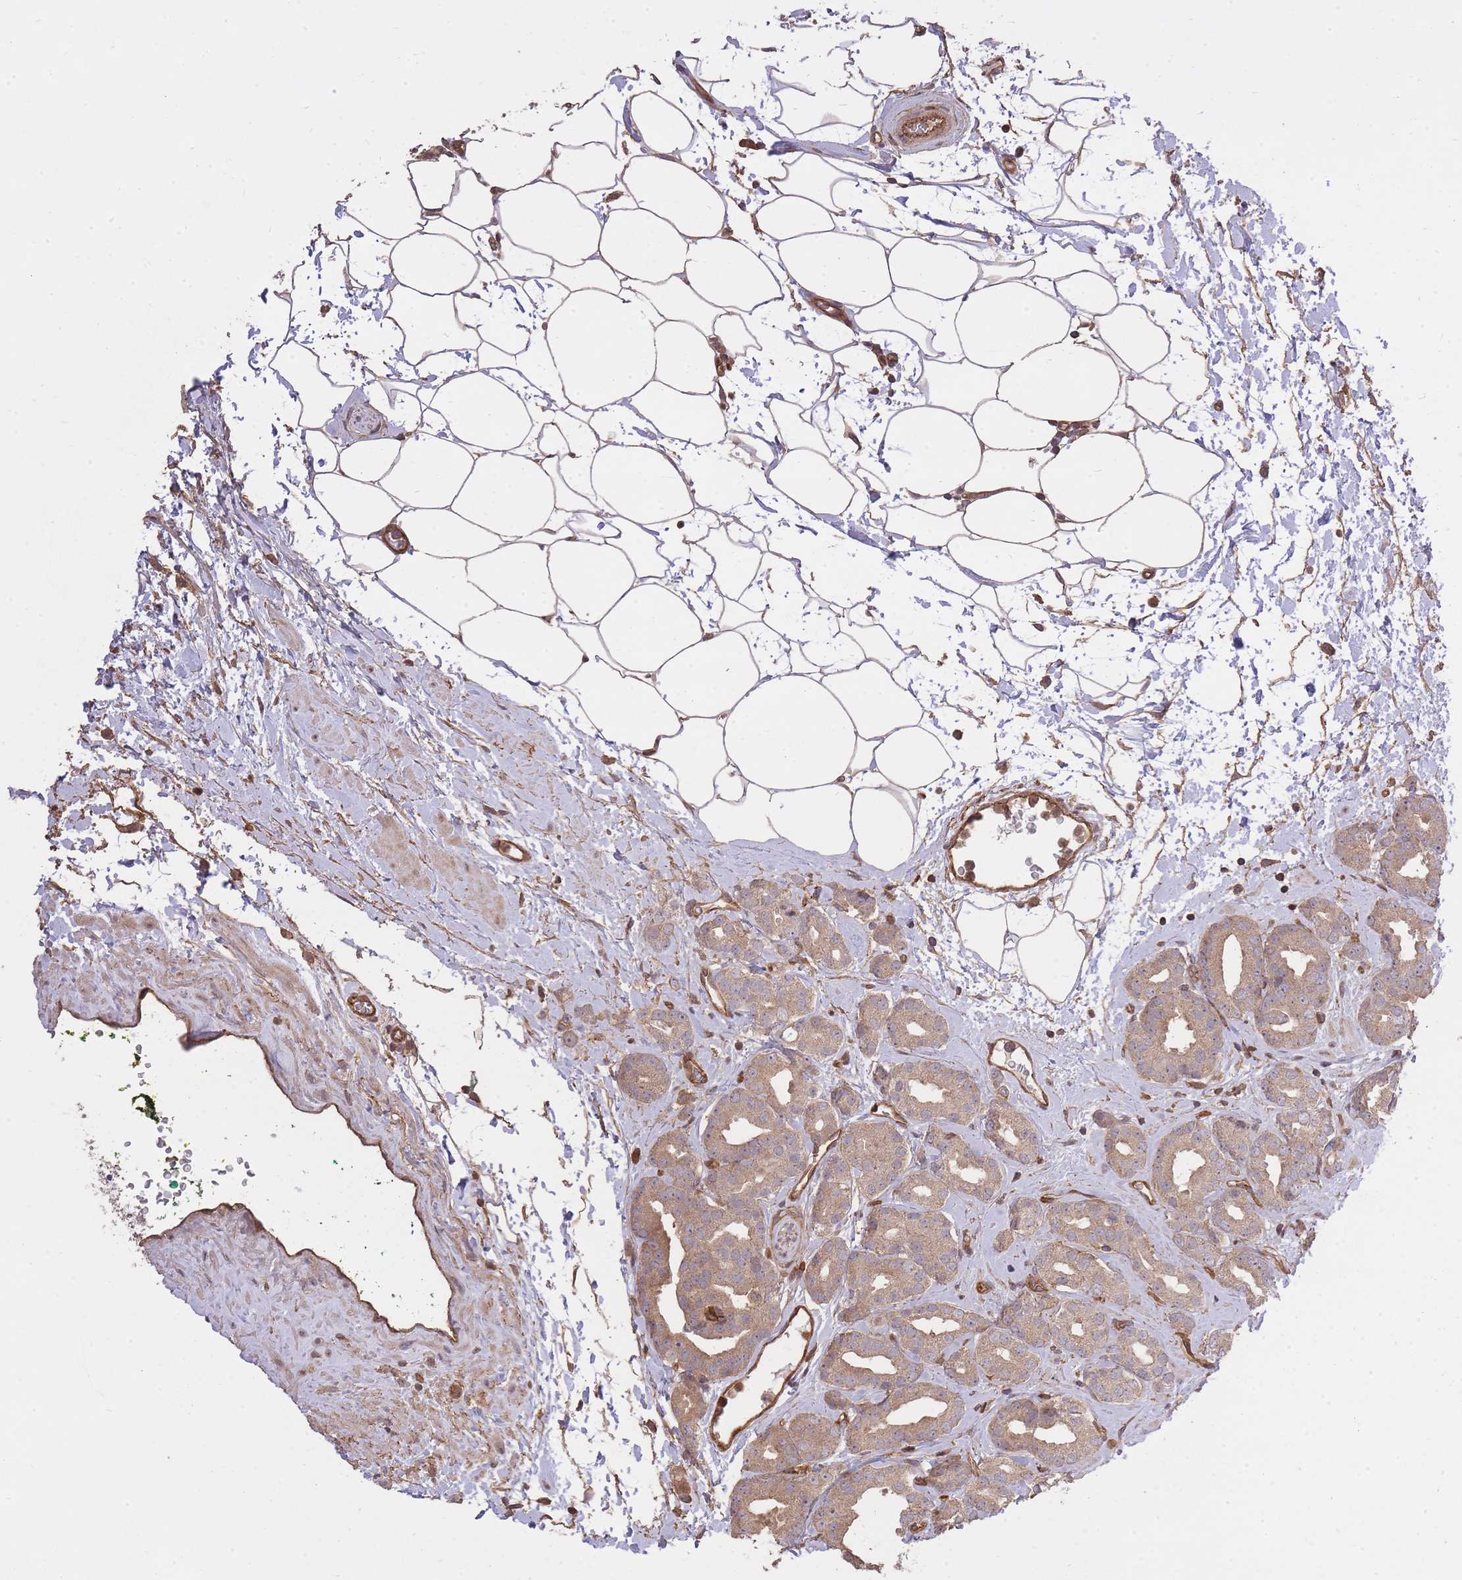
{"staining": {"intensity": "weak", "quantity": "25%-75%", "location": "cytoplasmic/membranous"}, "tissue": "prostate cancer", "cell_type": "Tumor cells", "image_type": "cancer", "snomed": [{"axis": "morphology", "description": "Adenocarcinoma, High grade"}, {"axis": "topography", "description": "Prostate"}], "caption": "IHC (DAB) staining of prostate adenocarcinoma (high-grade) demonstrates weak cytoplasmic/membranous protein positivity in about 25%-75% of tumor cells.", "gene": "PLD1", "patient": {"sex": "male", "age": 63}}